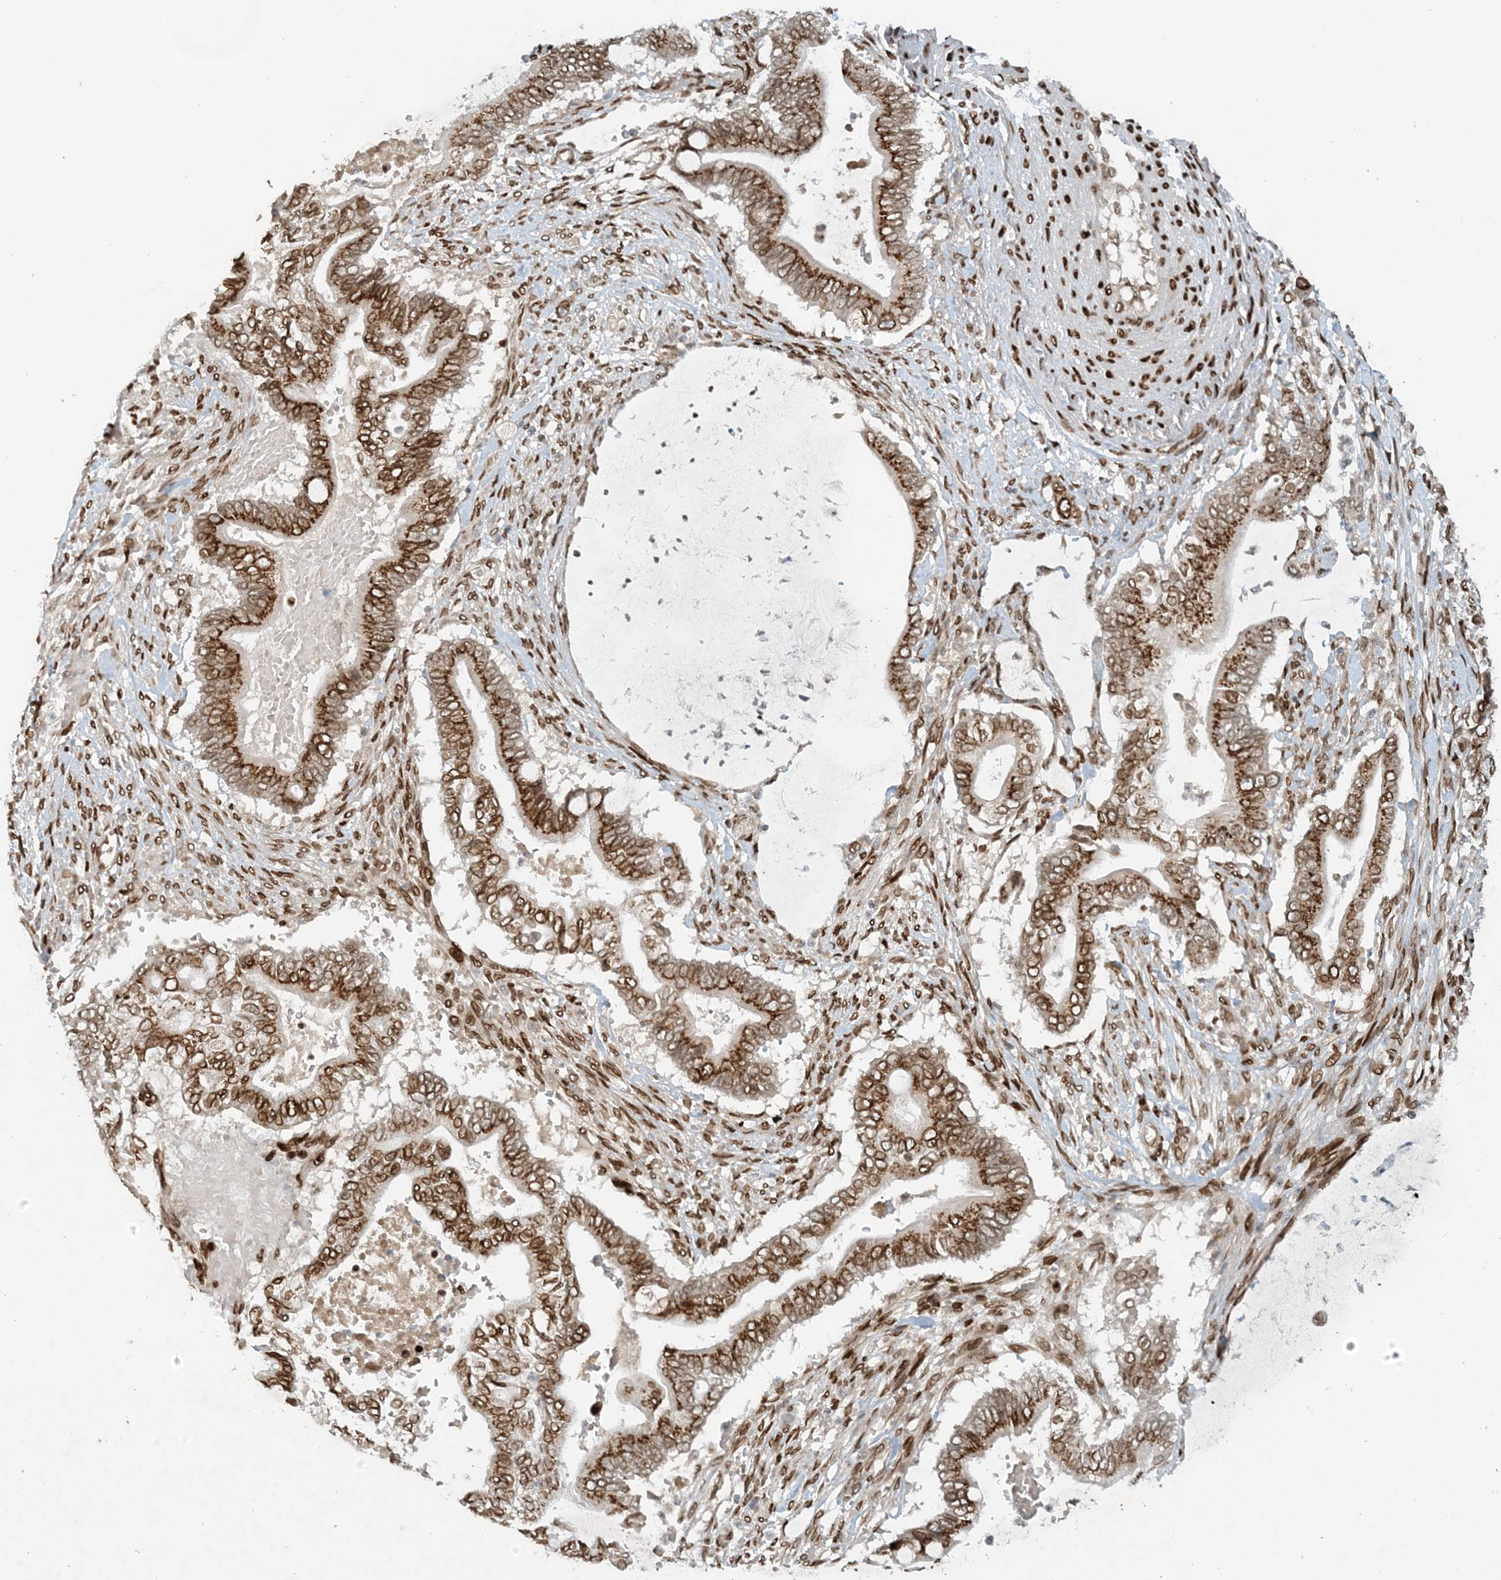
{"staining": {"intensity": "strong", "quantity": ">75%", "location": "cytoplasmic/membranous"}, "tissue": "pancreatic cancer", "cell_type": "Tumor cells", "image_type": "cancer", "snomed": [{"axis": "morphology", "description": "Adenocarcinoma, NOS"}, {"axis": "topography", "description": "Pancreas"}], "caption": "A brown stain shows strong cytoplasmic/membranous positivity of a protein in human pancreatic adenocarcinoma tumor cells.", "gene": "SLC35A2", "patient": {"sex": "male", "age": 68}}